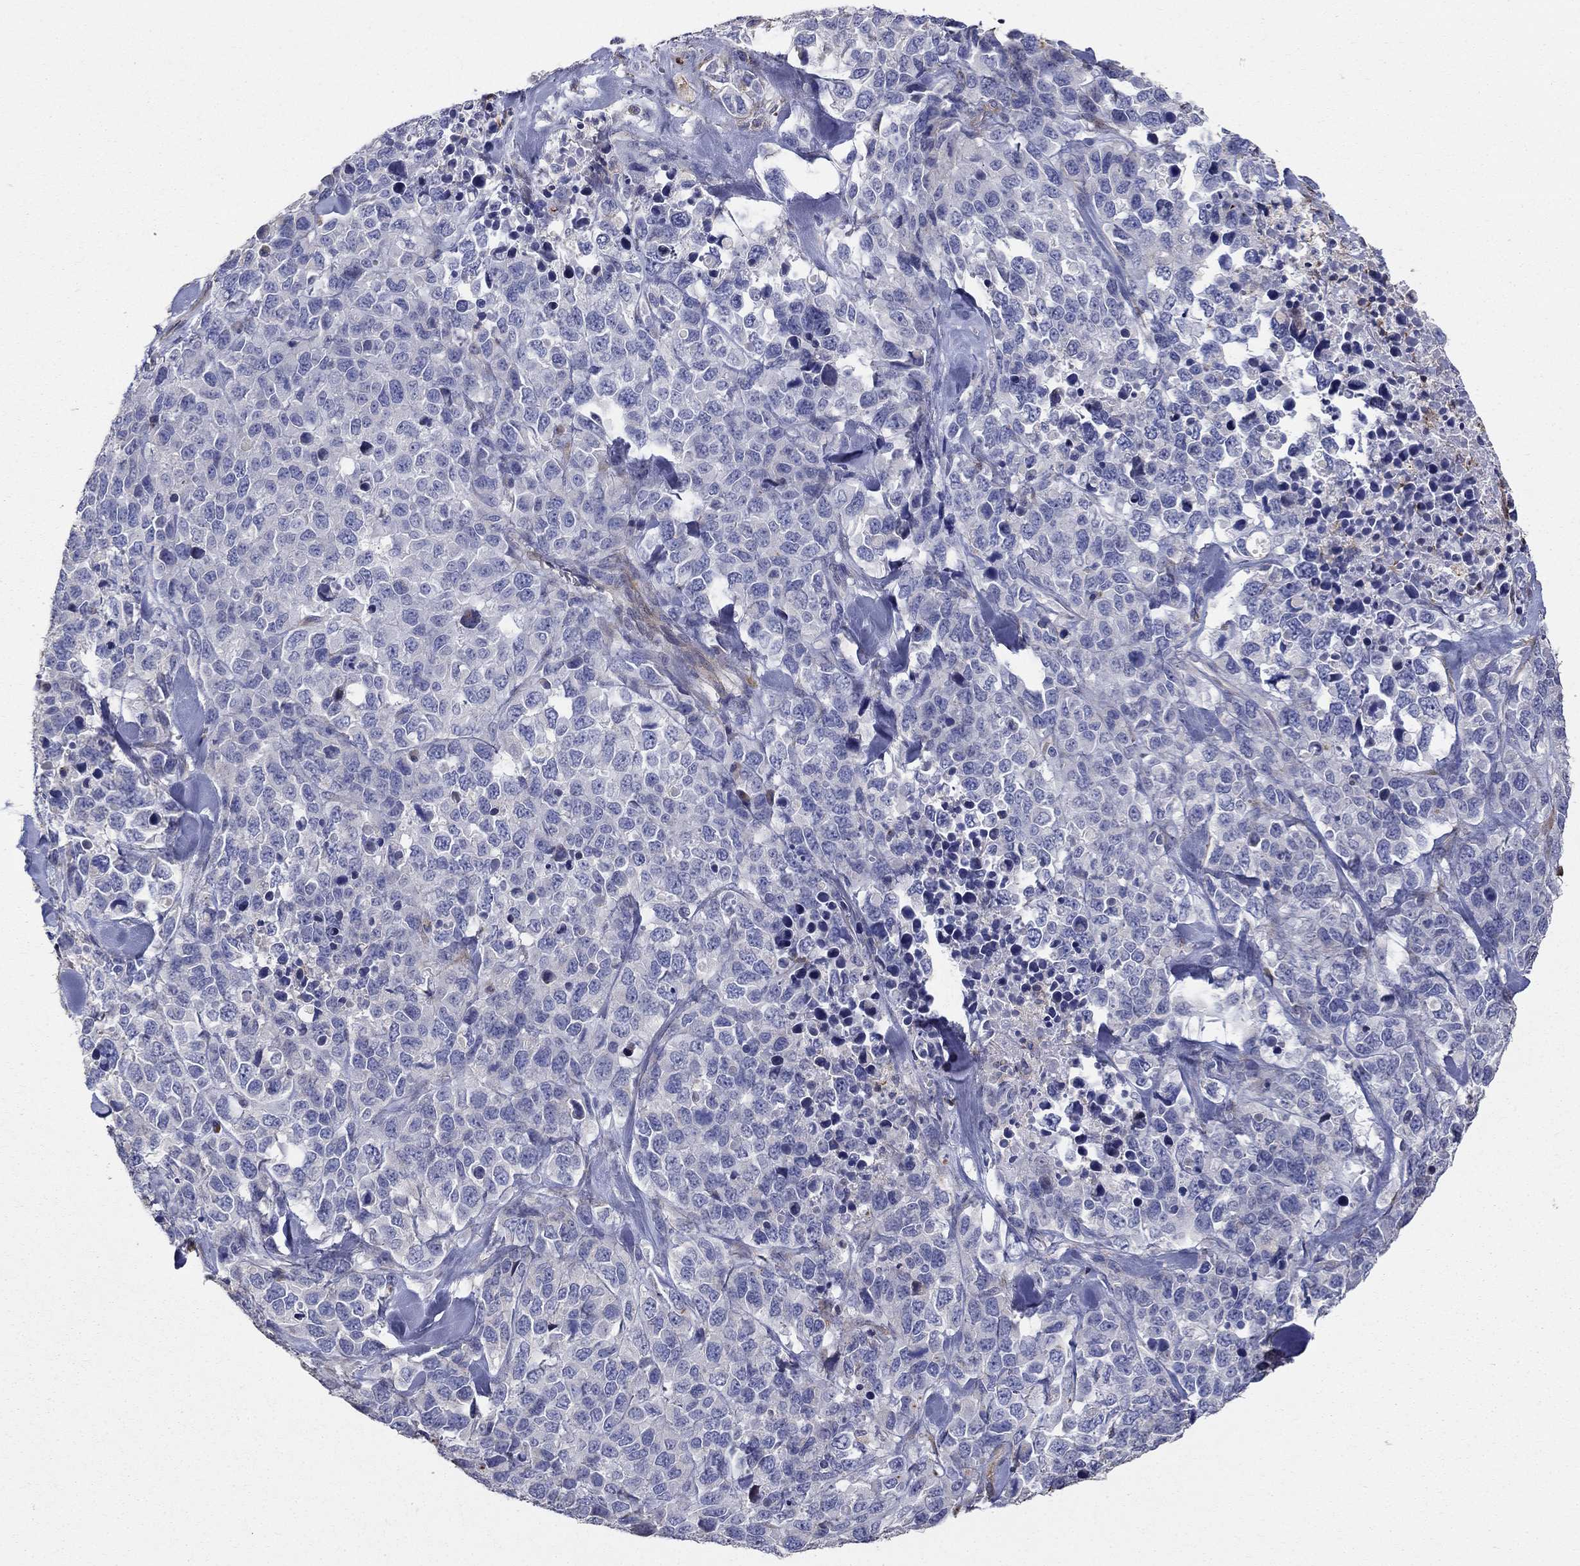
{"staining": {"intensity": "negative", "quantity": "none", "location": "none"}, "tissue": "melanoma", "cell_type": "Tumor cells", "image_type": "cancer", "snomed": [{"axis": "morphology", "description": "Malignant melanoma, Metastatic site"}, {"axis": "topography", "description": "Skin"}], "caption": "Malignant melanoma (metastatic site) stained for a protein using immunohistochemistry (IHC) exhibits no expression tumor cells.", "gene": "NPHP1", "patient": {"sex": "male", "age": 84}}